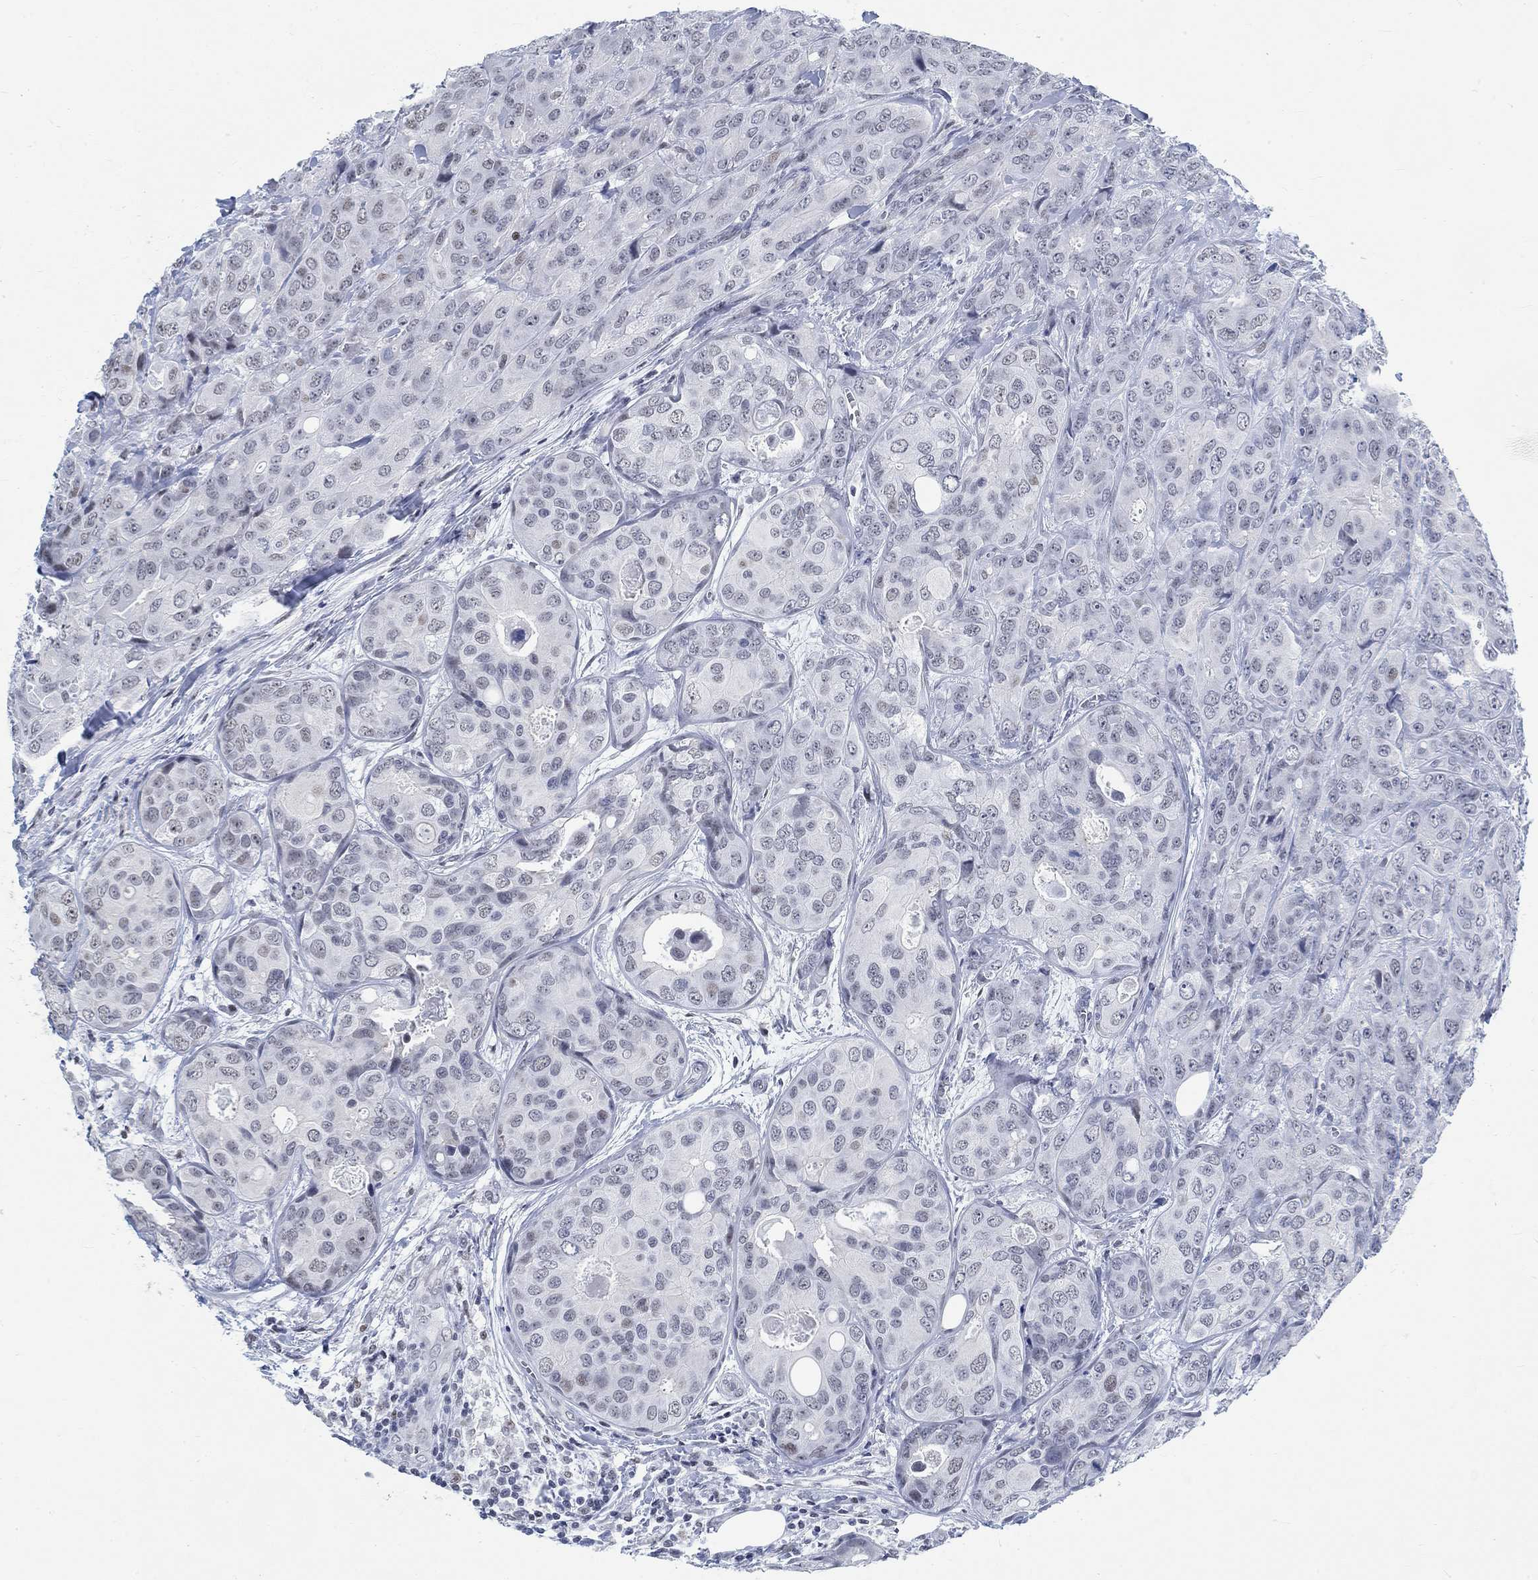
{"staining": {"intensity": "negative", "quantity": "none", "location": "none"}, "tissue": "breast cancer", "cell_type": "Tumor cells", "image_type": "cancer", "snomed": [{"axis": "morphology", "description": "Duct carcinoma"}, {"axis": "topography", "description": "Breast"}], "caption": "Micrograph shows no significant protein expression in tumor cells of breast cancer.", "gene": "KCNH8", "patient": {"sex": "female", "age": 43}}